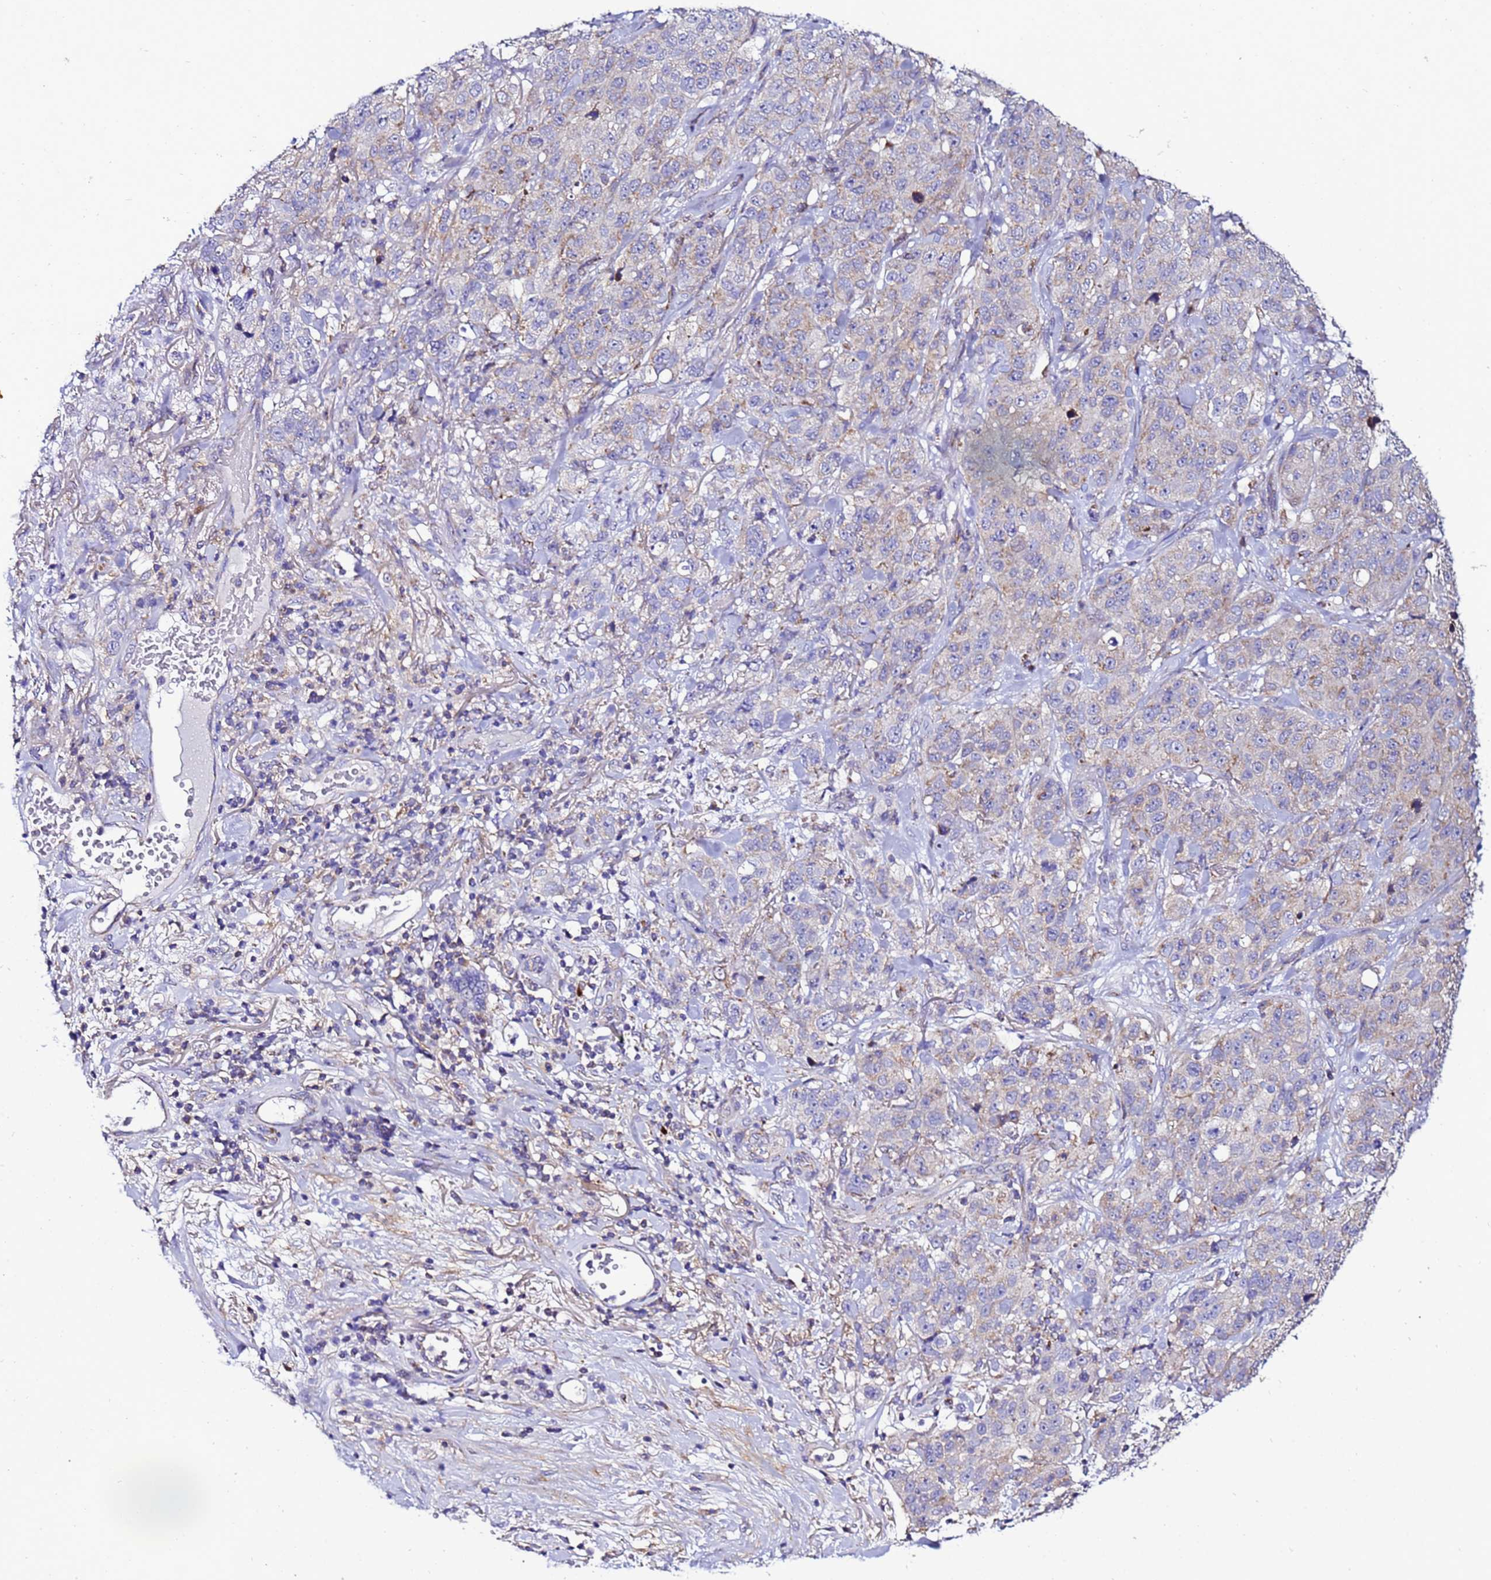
{"staining": {"intensity": "weak", "quantity": "<25%", "location": "cytoplasmic/membranous"}, "tissue": "stomach cancer", "cell_type": "Tumor cells", "image_type": "cancer", "snomed": [{"axis": "morphology", "description": "Adenocarcinoma, NOS"}, {"axis": "topography", "description": "Stomach"}], "caption": "High magnification brightfield microscopy of stomach cancer (adenocarcinoma) stained with DAB (brown) and counterstained with hematoxylin (blue): tumor cells show no significant expression.", "gene": "HIGD2A", "patient": {"sex": "male", "age": 48}}